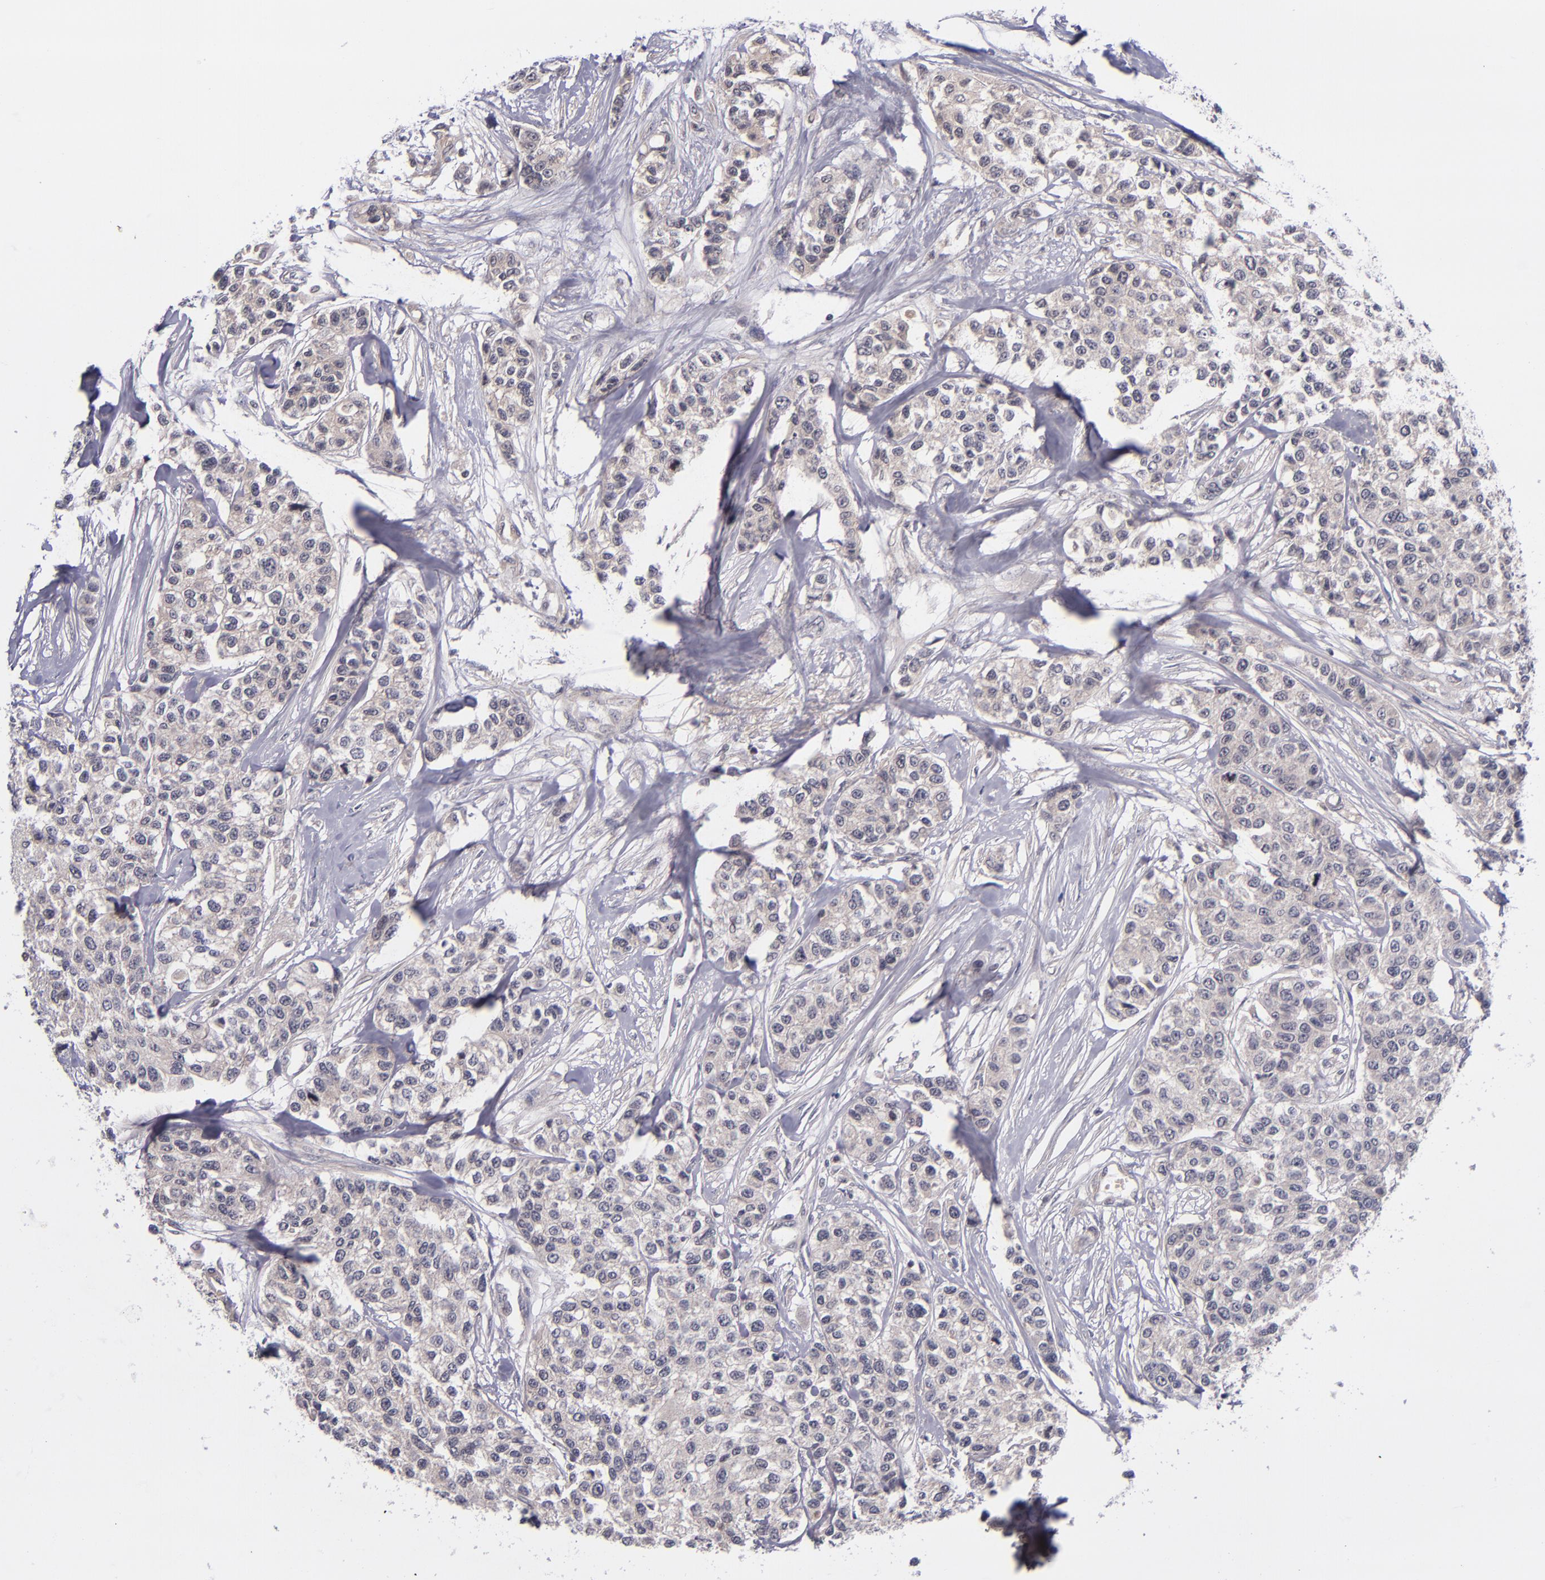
{"staining": {"intensity": "weak", "quantity": "25%-75%", "location": "cytoplasmic/membranous"}, "tissue": "breast cancer", "cell_type": "Tumor cells", "image_type": "cancer", "snomed": [{"axis": "morphology", "description": "Duct carcinoma"}, {"axis": "topography", "description": "Breast"}], "caption": "Protein expression analysis of human breast invasive ductal carcinoma reveals weak cytoplasmic/membranous expression in approximately 25%-75% of tumor cells.", "gene": "TSC2", "patient": {"sex": "female", "age": 51}}